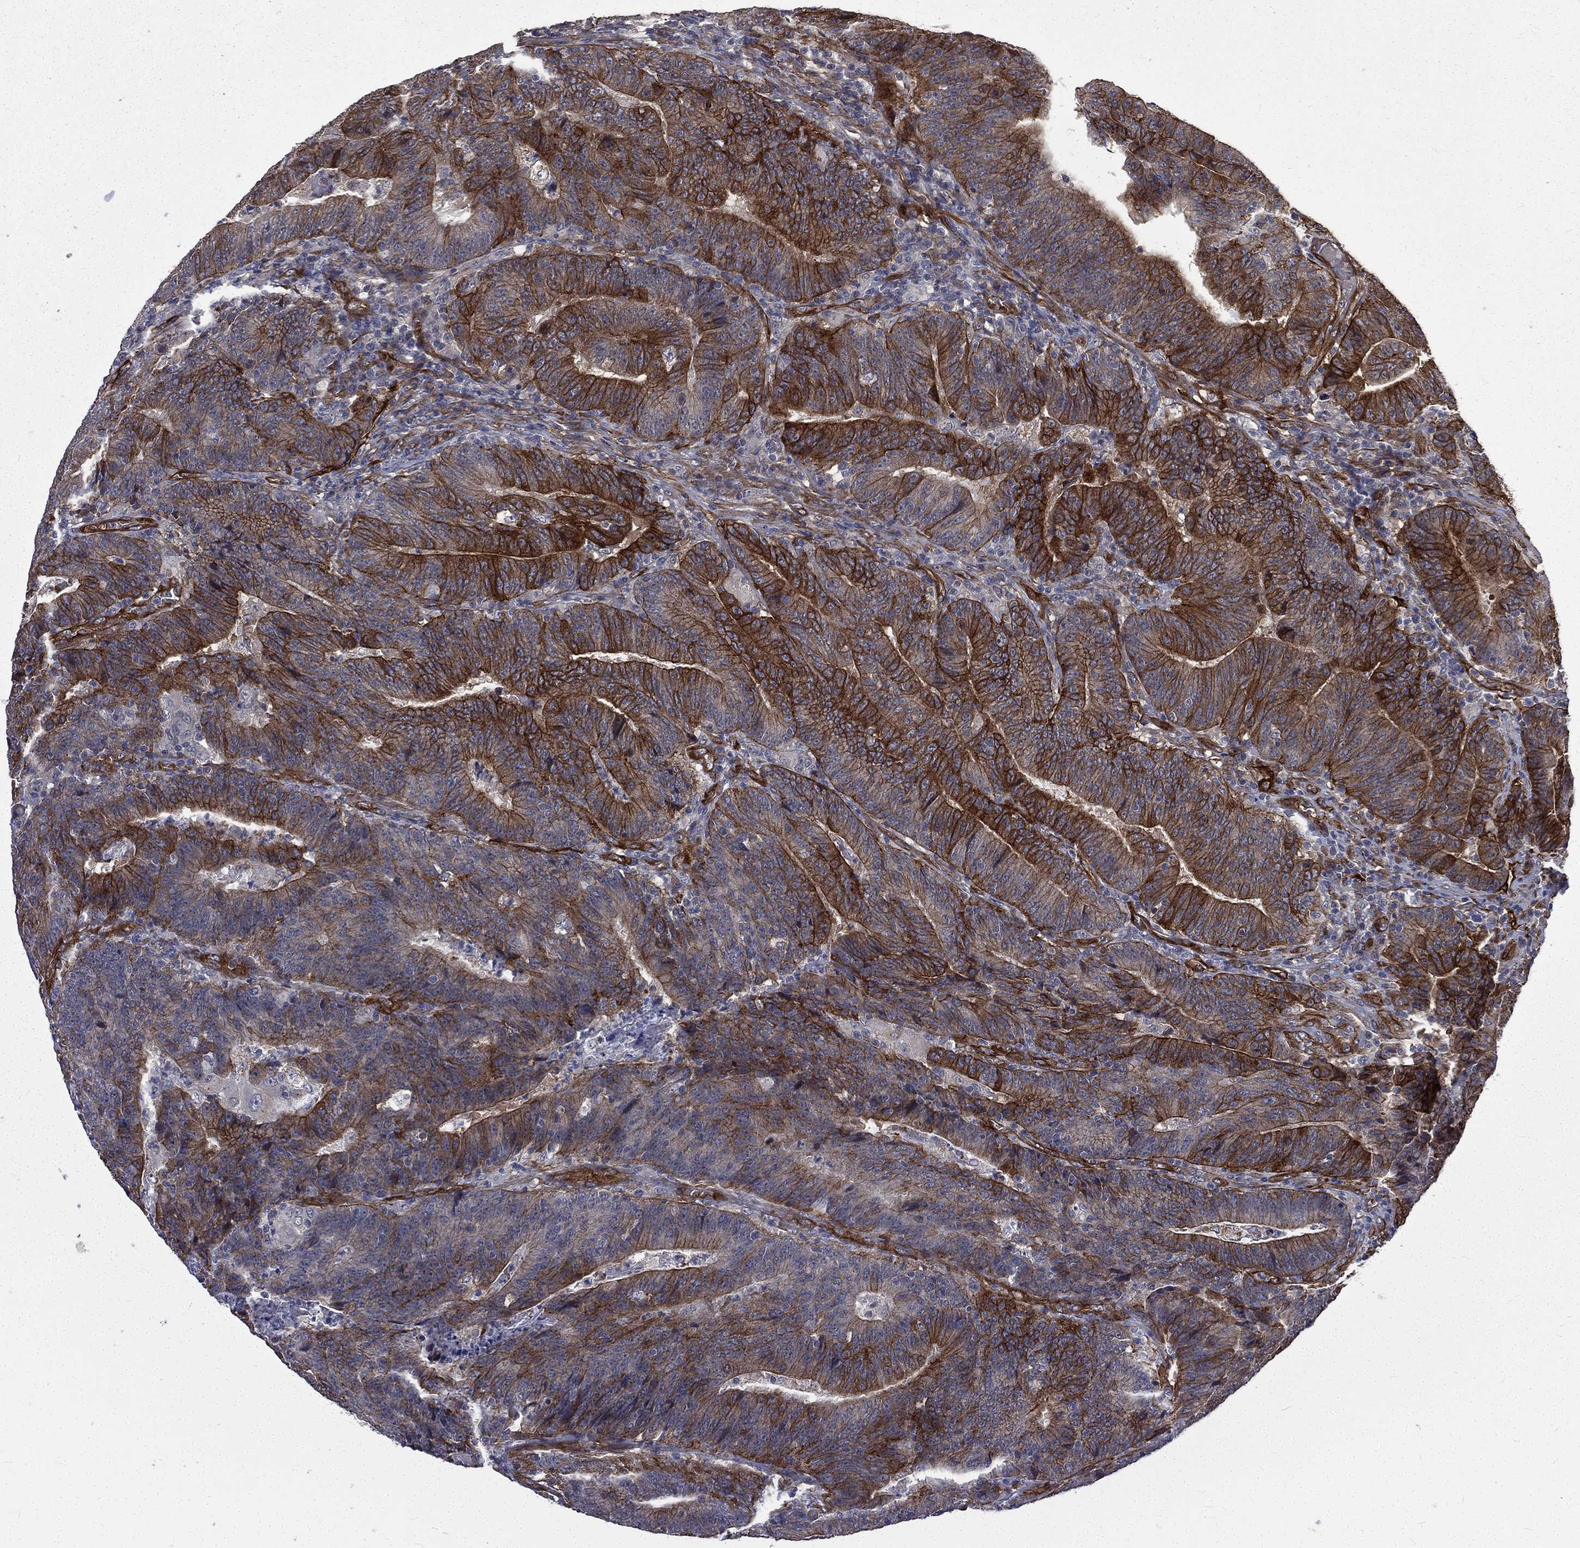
{"staining": {"intensity": "strong", "quantity": "25%-75%", "location": "cytoplasmic/membranous"}, "tissue": "colorectal cancer", "cell_type": "Tumor cells", "image_type": "cancer", "snomed": [{"axis": "morphology", "description": "Adenocarcinoma, NOS"}, {"axis": "topography", "description": "Colon"}], "caption": "Strong cytoplasmic/membranous positivity is present in approximately 25%-75% of tumor cells in colorectal cancer (adenocarcinoma). Immunohistochemistry stains the protein of interest in brown and the nuclei are stained blue.", "gene": "PPFIBP1", "patient": {"sex": "female", "age": 75}}